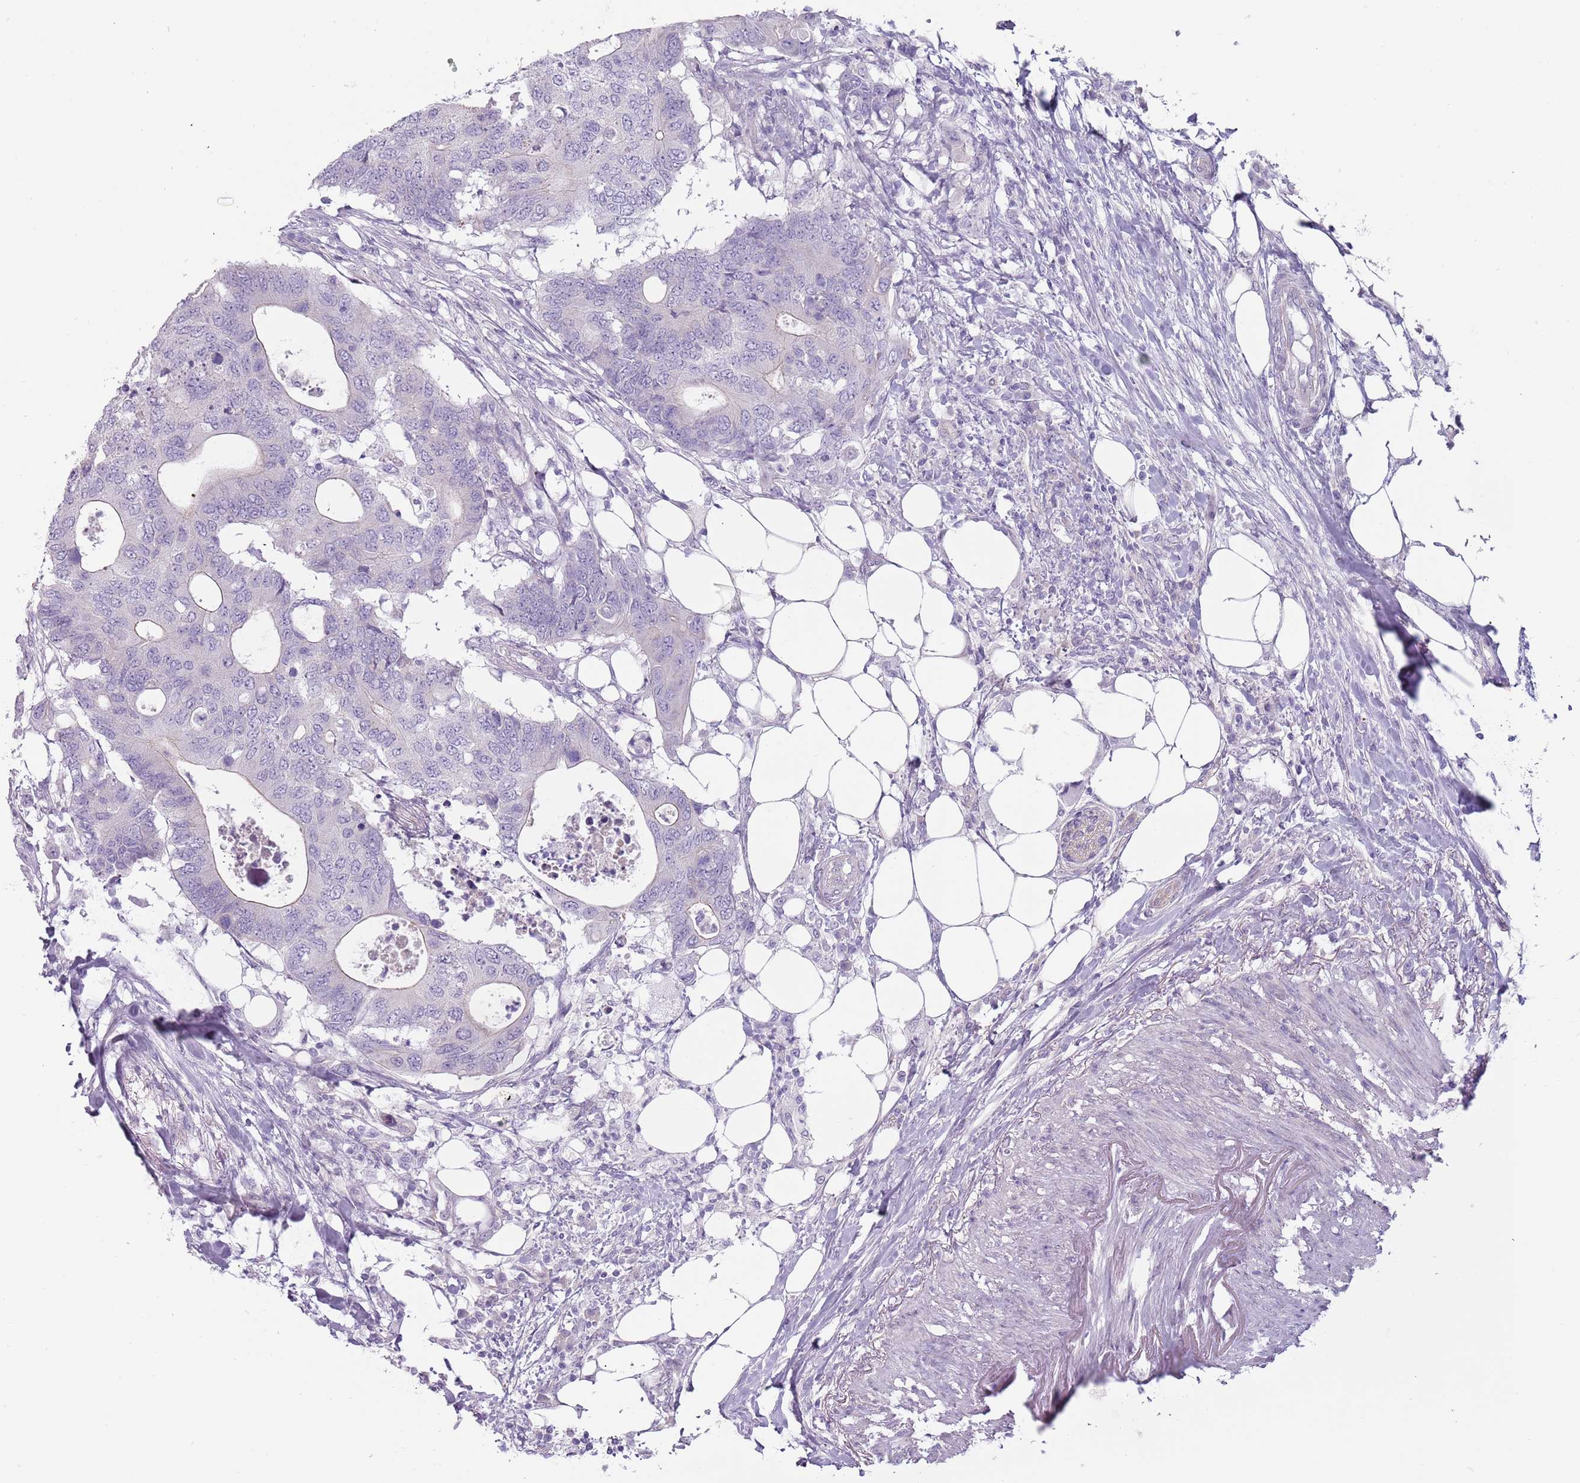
{"staining": {"intensity": "negative", "quantity": "none", "location": "none"}, "tissue": "colorectal cancer", "cell_type": "Tumor cells", "image_type": "cancer", "snomed": [{"axis": "morphology", "description": "Adenocarcinoma, NOS"}, {"axis": "topography", "description": "Colon"}], "caption": "Immunohistochemistry (IHC) photomicrograph of human colorectal adenocarcinoma stained for a protein (brown), which exhibits no expression in tumor cells.", "gene": "RFX2", "patient": {"sex": "male", "age": 71}}